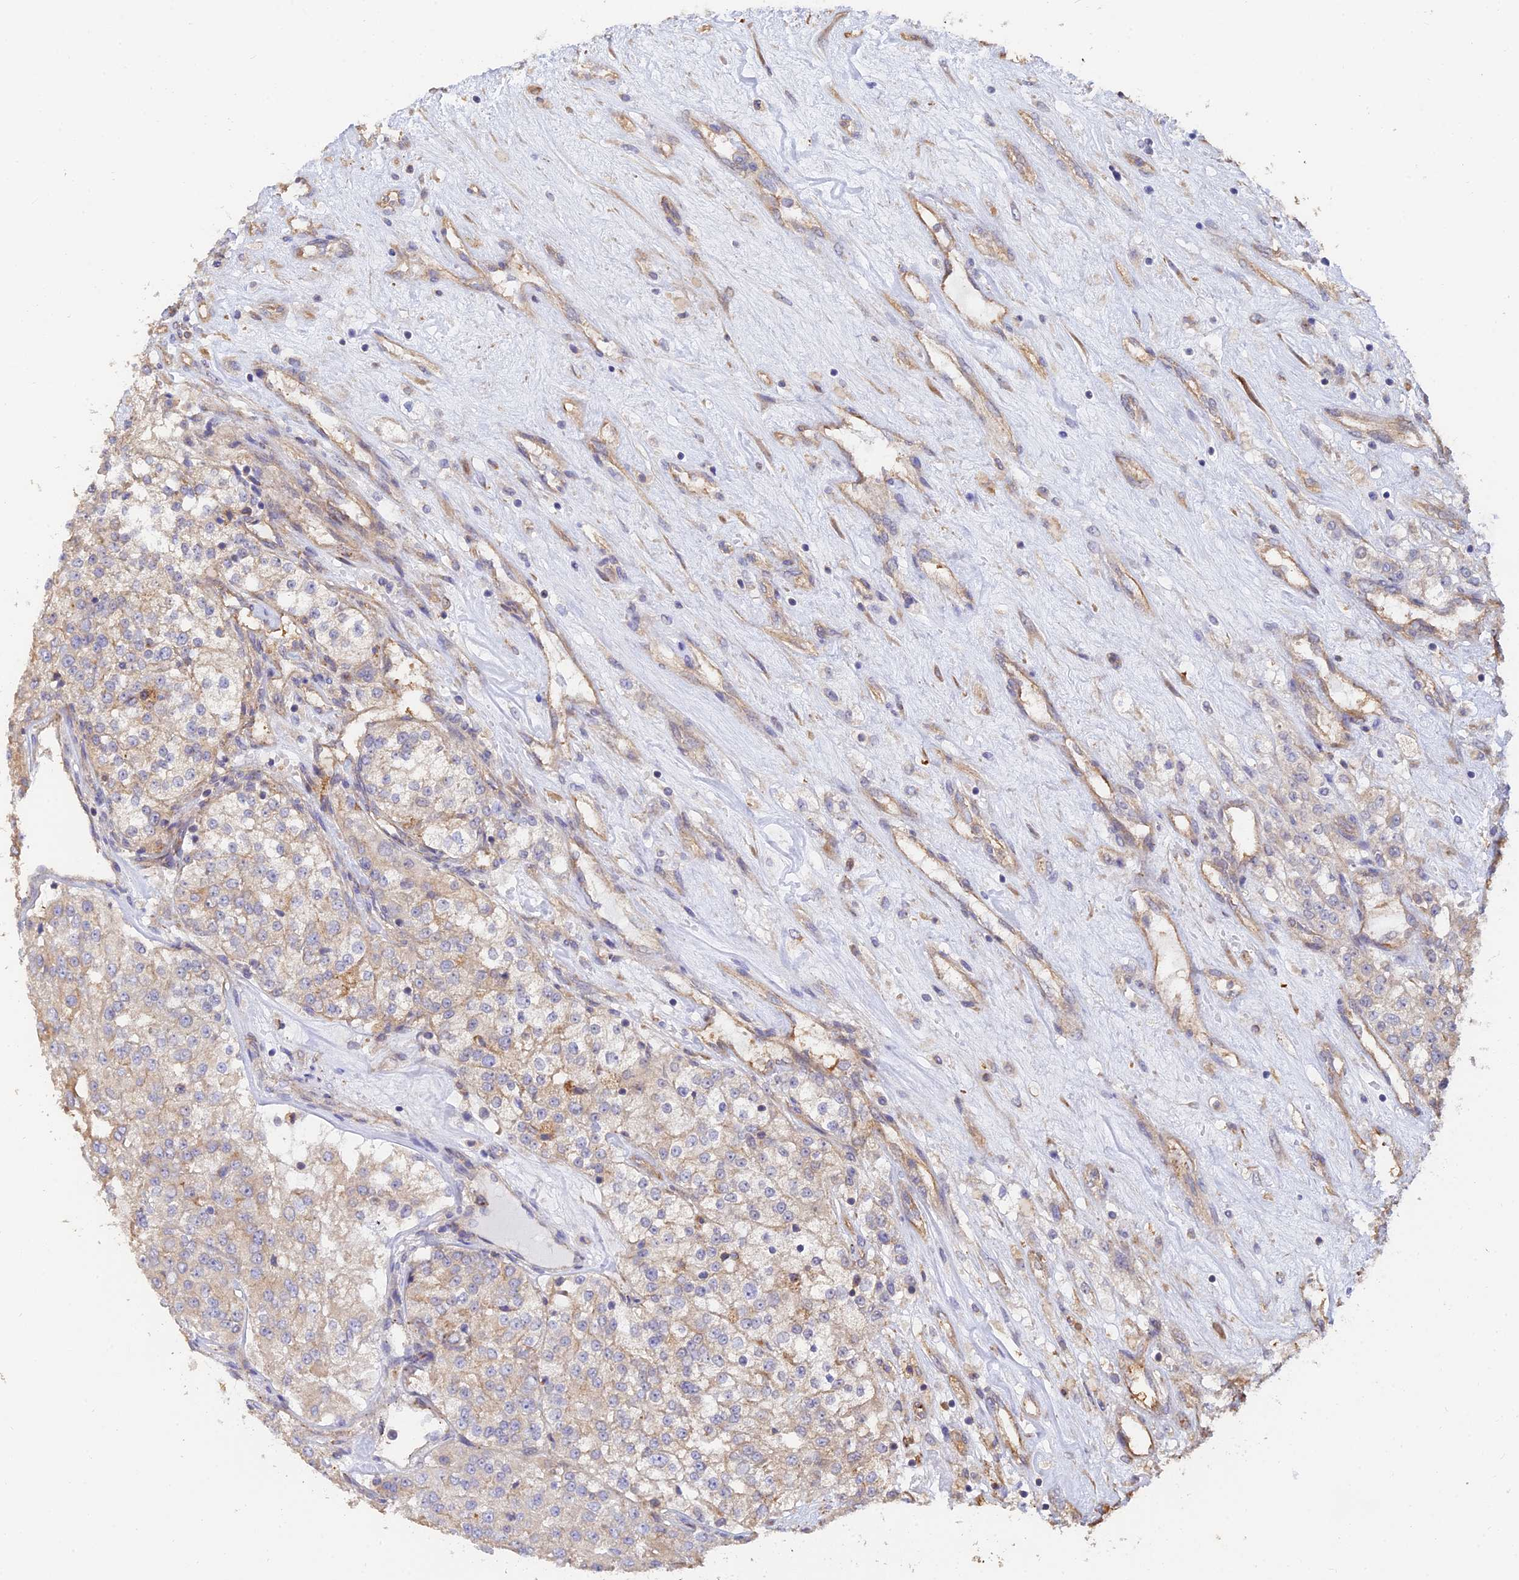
{"staining": {"intensity": "weak", "quantity": "<25%", "location": "cytoplasmic/membranous"}, "tissue": "renal cancer", "cell_type": "Tumor cells", "image_type": "cancer", "snomed": [{"axis": "morphology", "description": "Adenocarcinoma, NOS"}, {"axis": "topography", "description": "Kidney"}], "caption": "Micrograph shows no significant protein staining in tumor cells of renal cancer (adenocarcinoma).", "gene": "WBP11", "patient": {"sex": "female", "age": 63}}